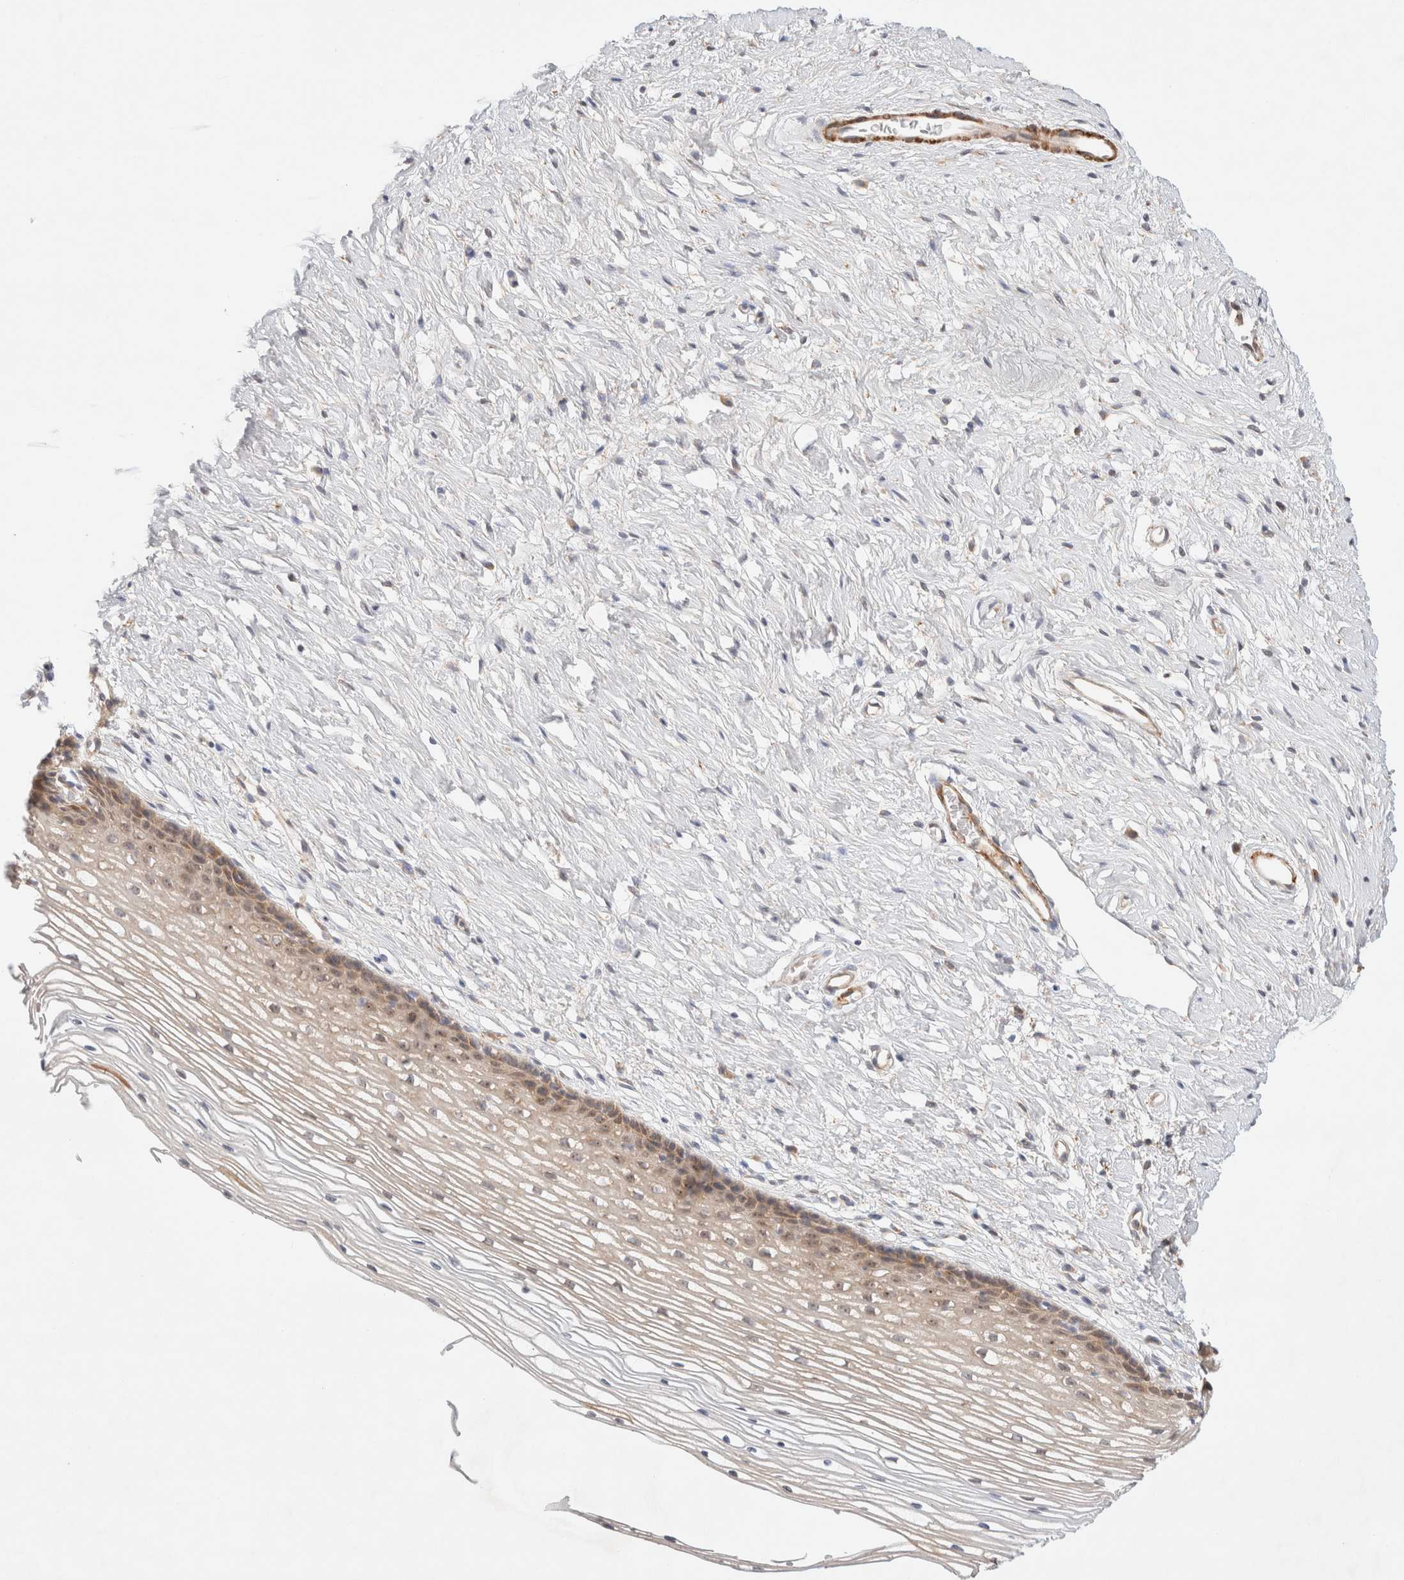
{"staining": {"intensity": "moderate", "quantity": "<25%", "location": "cytoplasmic/membranous"}, "tissue": "cervix", "cell_type": "Glandular cells", "image_type": "normal", "snomed": [{"axis": "morphology", "description": "Normal tissue, NOS"}, {"axis": "topography", "description": "Cervix"}], "caption": "High-magnification brightfield microscopy of unremarkable cervix stained with DAB (brown) and counterstained with hematoxylin (blue). glandular cells exhibit moderate cytoplasmic/membranous staining is appreciated in approximately<25% of cells. The protein of interest is stained brown, and the nuclei are stained in blue (DAB (3,3'-diaminobenzidine) IHC with brightfield microscopy, high magnification).", "gene": "RRP15", "patient": {"sex": "female", "age": 77}}